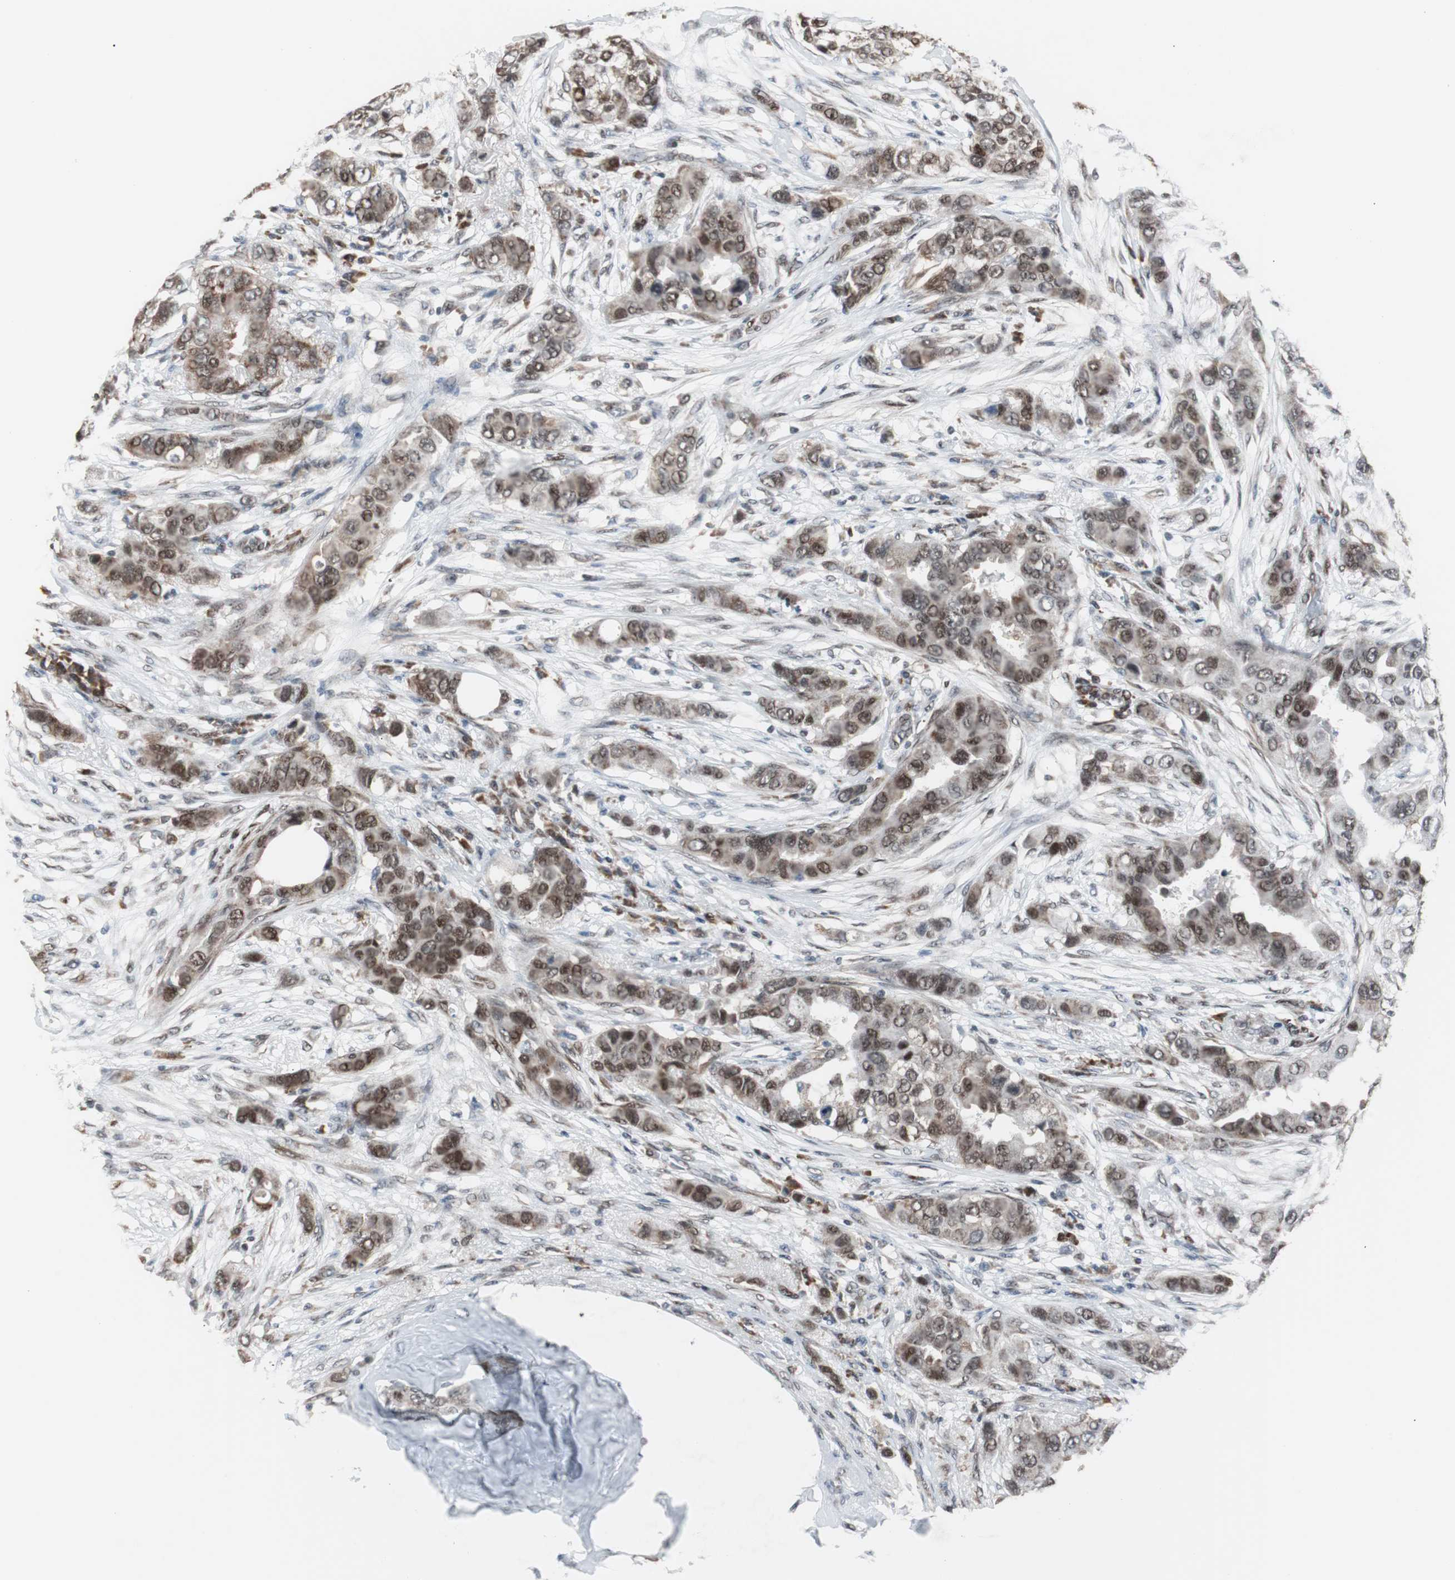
{"staining": {"intensity": "moderate", "quantity": ">75%", "location": "nuclear"}, "tissue": "breast cancer", "cell_type": "Tumor cells", "image_type": "cancer", "snomed": [{"axis": "morphology", "description": "Duct carcinoma"}, {"axis": "topography", "description": "Breast"}], "caption": "Immunohistochemistry histopathology image of human infiltrating ductal carcinoma (breast) stained for a protein (brown), which exhibits medium levels of moderate nuclear positivity in about >75% of tumor cells.", "gene": "ZHX2", "patient": {"sex": "female", "age": 50}}